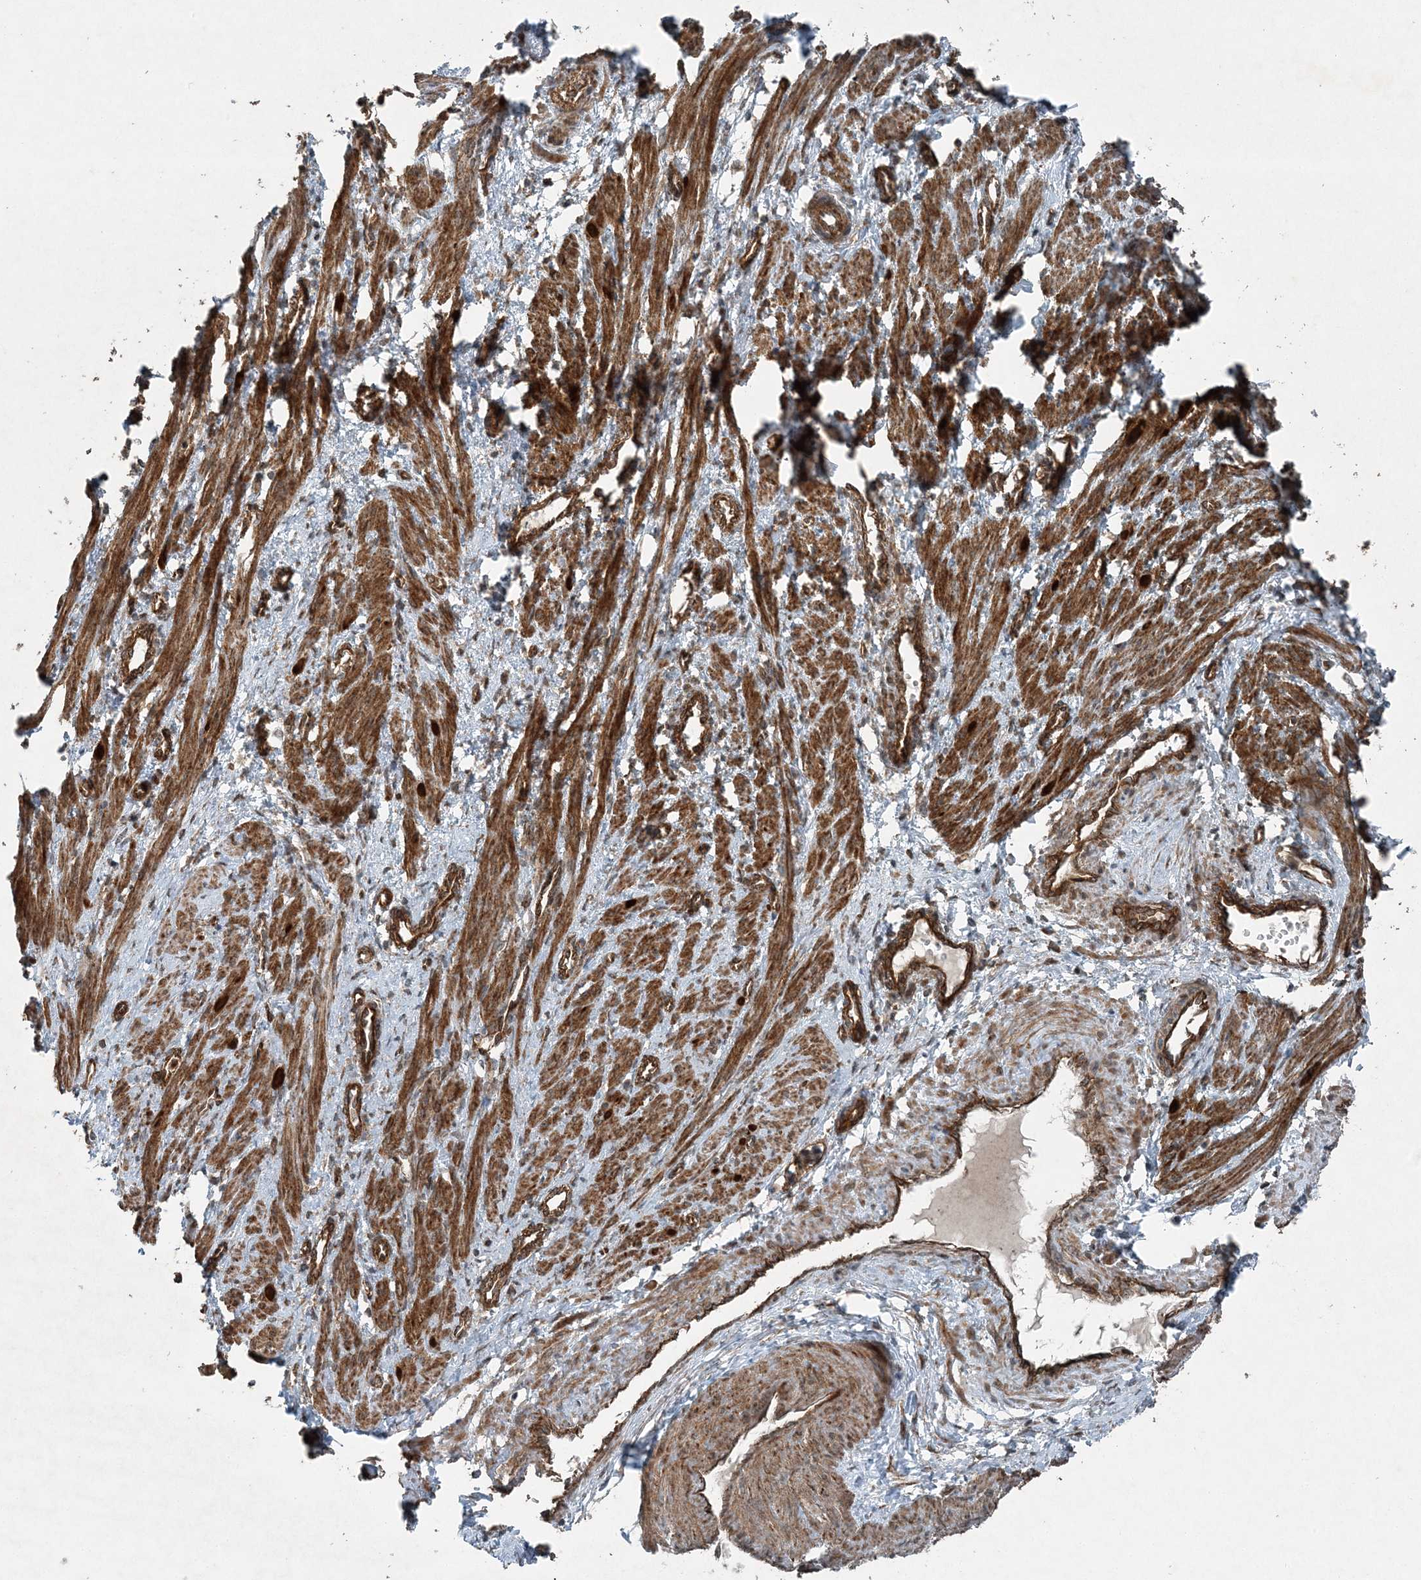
{"staining": {"intensity": "strong", "quantity": ">75%", "location": "cytoplasmic/membranous"}, "tissue": "smooth muscle", "cell_type": "Smooth muscle cells", "image_type": "normal", "snomed": [{"axis": "morphology", "description": "Normal tissue, NOS"}, {"axis": "topography", "description": "Endometrium"}], "caption": "A brown stain labels strong cytoplasmic/membranous positivity of a protein in smooth muscle cells of normal human smooth muscle.", "gene": "COPS7B", "patient": {"sex": "female", "age": 33}}